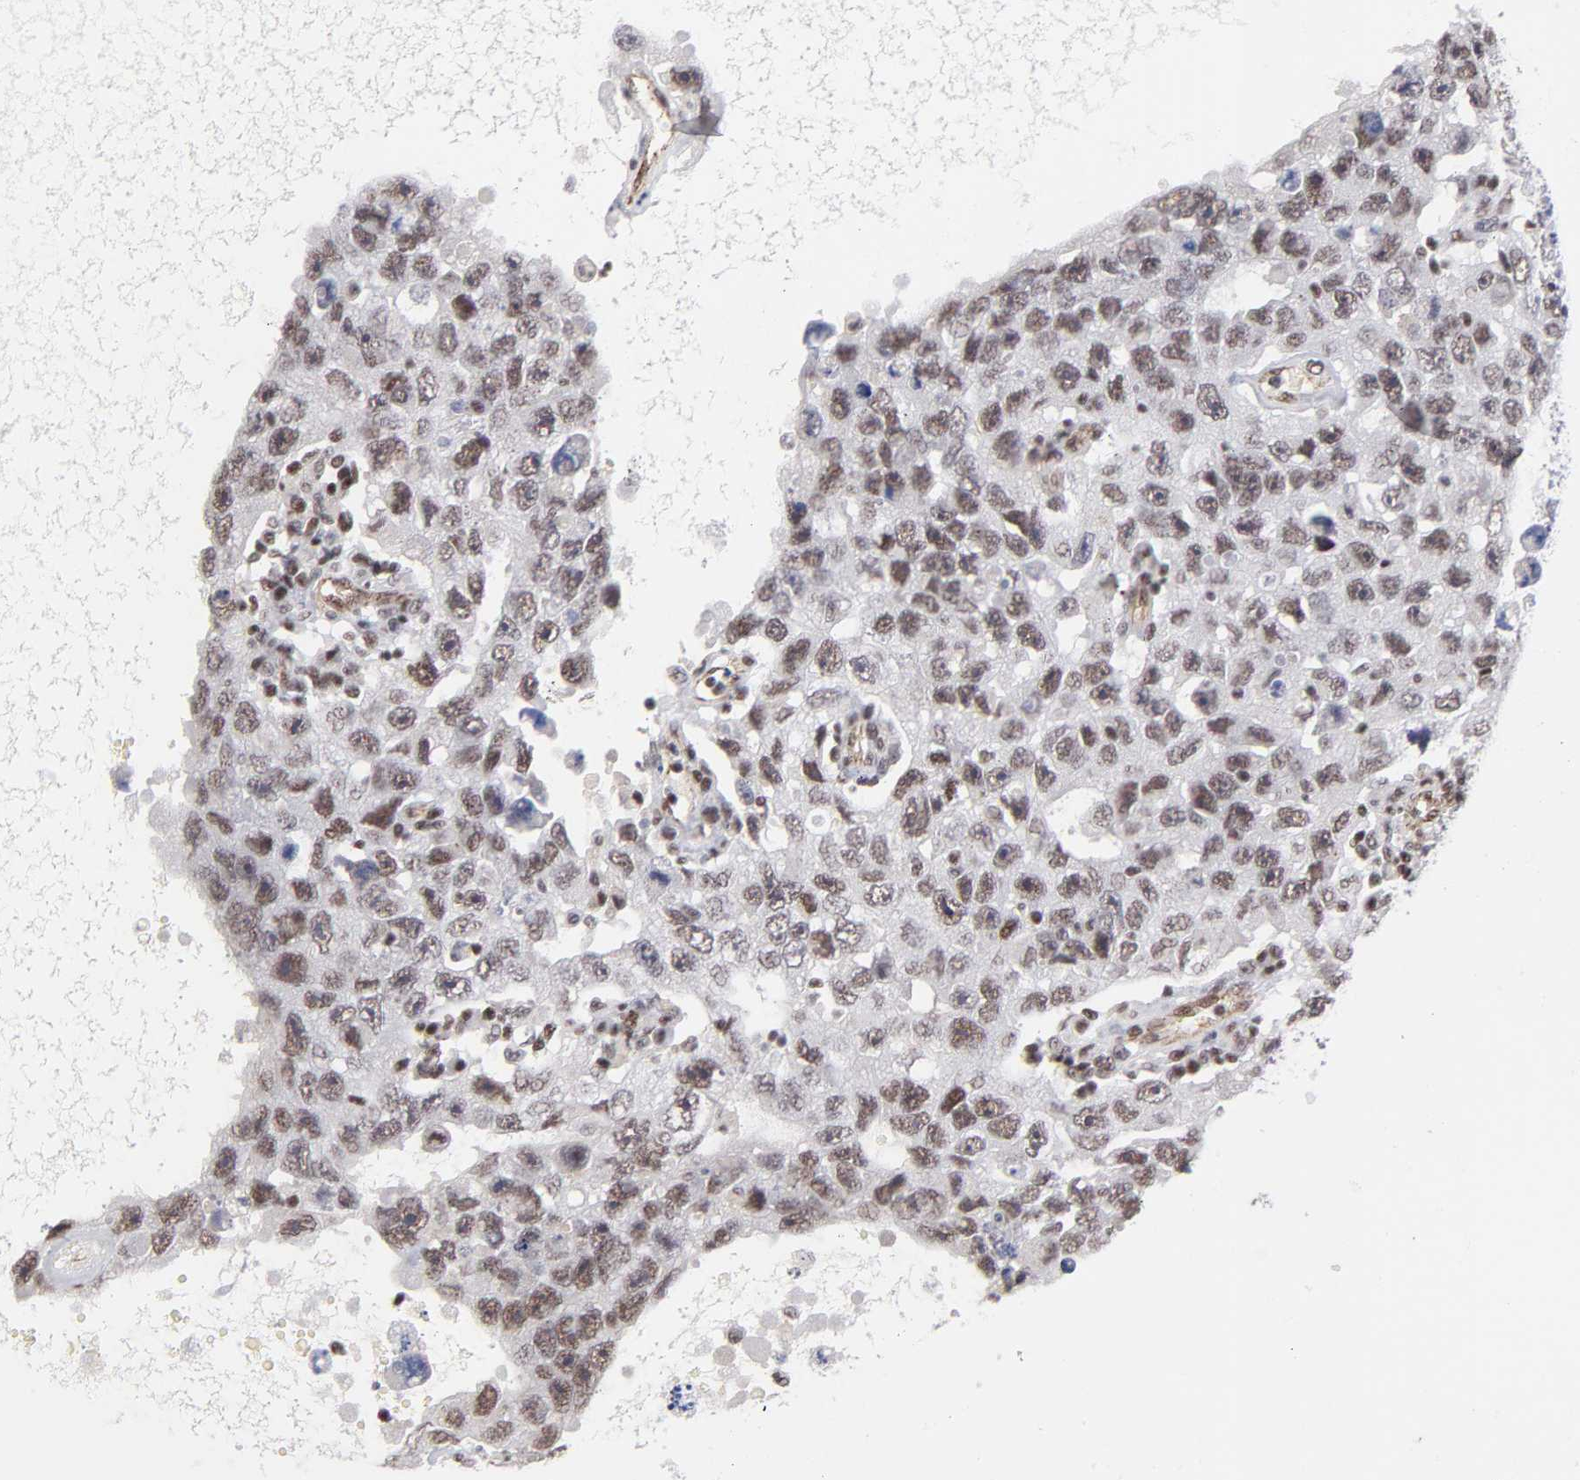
{"staining": {"intensity": "weak", "quantity": ">75%", "location": "nuclear"}, "tissue": "testis cancer", "cell_type": "Tumor cells", "image_type": "cancer", "snomed": [{"axis": "morphology", "description": "Carcinoma, Embryonal, NOS"}, {"axis": "topography", "description": "Testis"}], "caption": "Weak nuclear expression is seen in about >75% of tumor cells in testis embryonal carcinoma. (DAB (3,3'-diaminobenzidine) IHC, brown staining for protein, blue staining for nuclei).", "gene": "GABPA", "patient": {"sex": "male", "age": 26}}